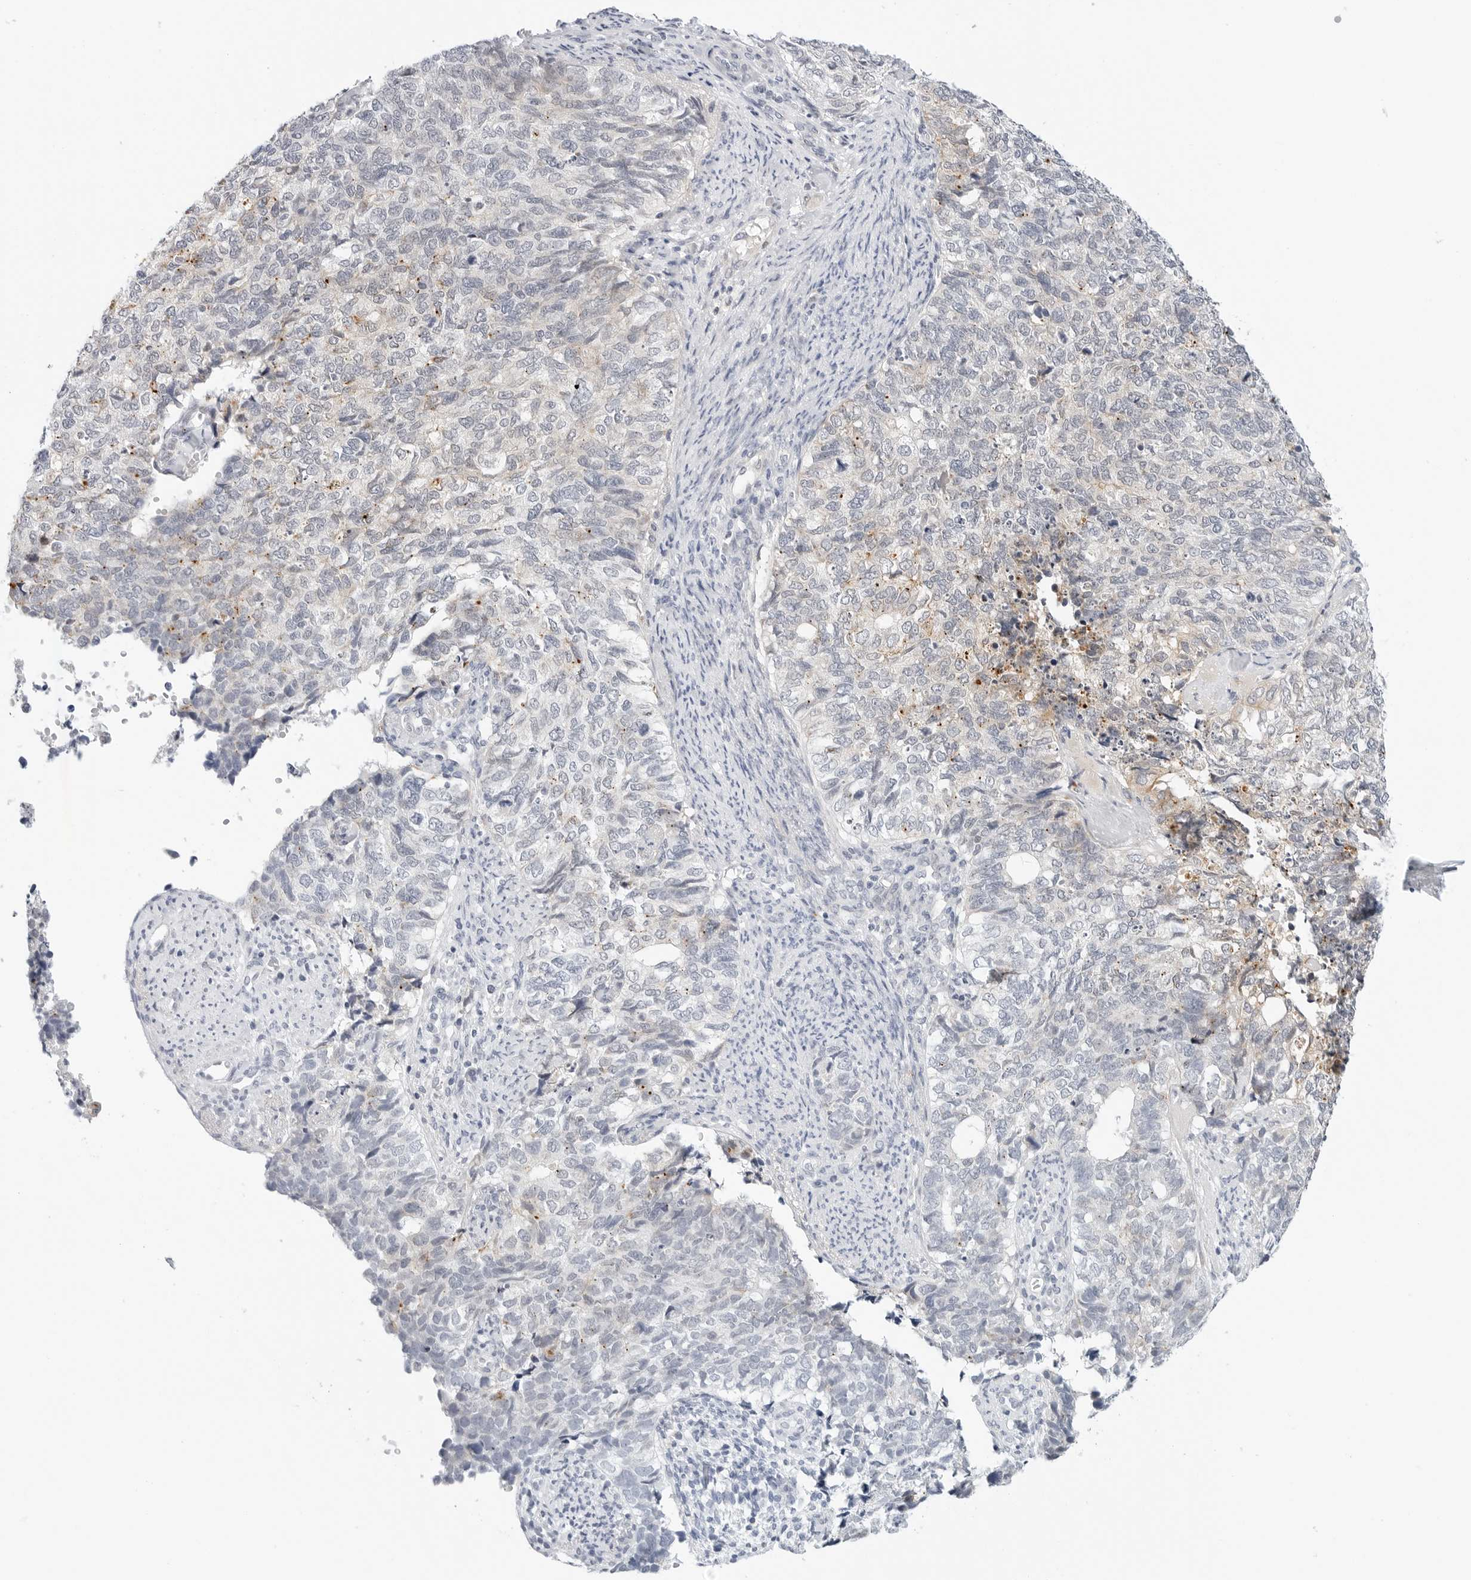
{"staining": {"intensity": "weak", "quantity": "25%-75%", "location": "cytoplasmic/membranous"}, "tissue": "cervical cancer", "cell_type": "Tumor cells", "image_type": "cancer", "snomed": [{"axis": "morphology", "description": "Squamous cell carcinoma, NOS"}, {"axis": "topography", "description": "Cervix"}], "caption": "This image exhibits immunohistochemistry staining of squamous cell carcinoma (cervical), with low weak cytoplasmic/membranous staining in about 25%-75% of tumor cells.", "gene": "TSEN2", "patient": {"sex": "female", "age": 63}}